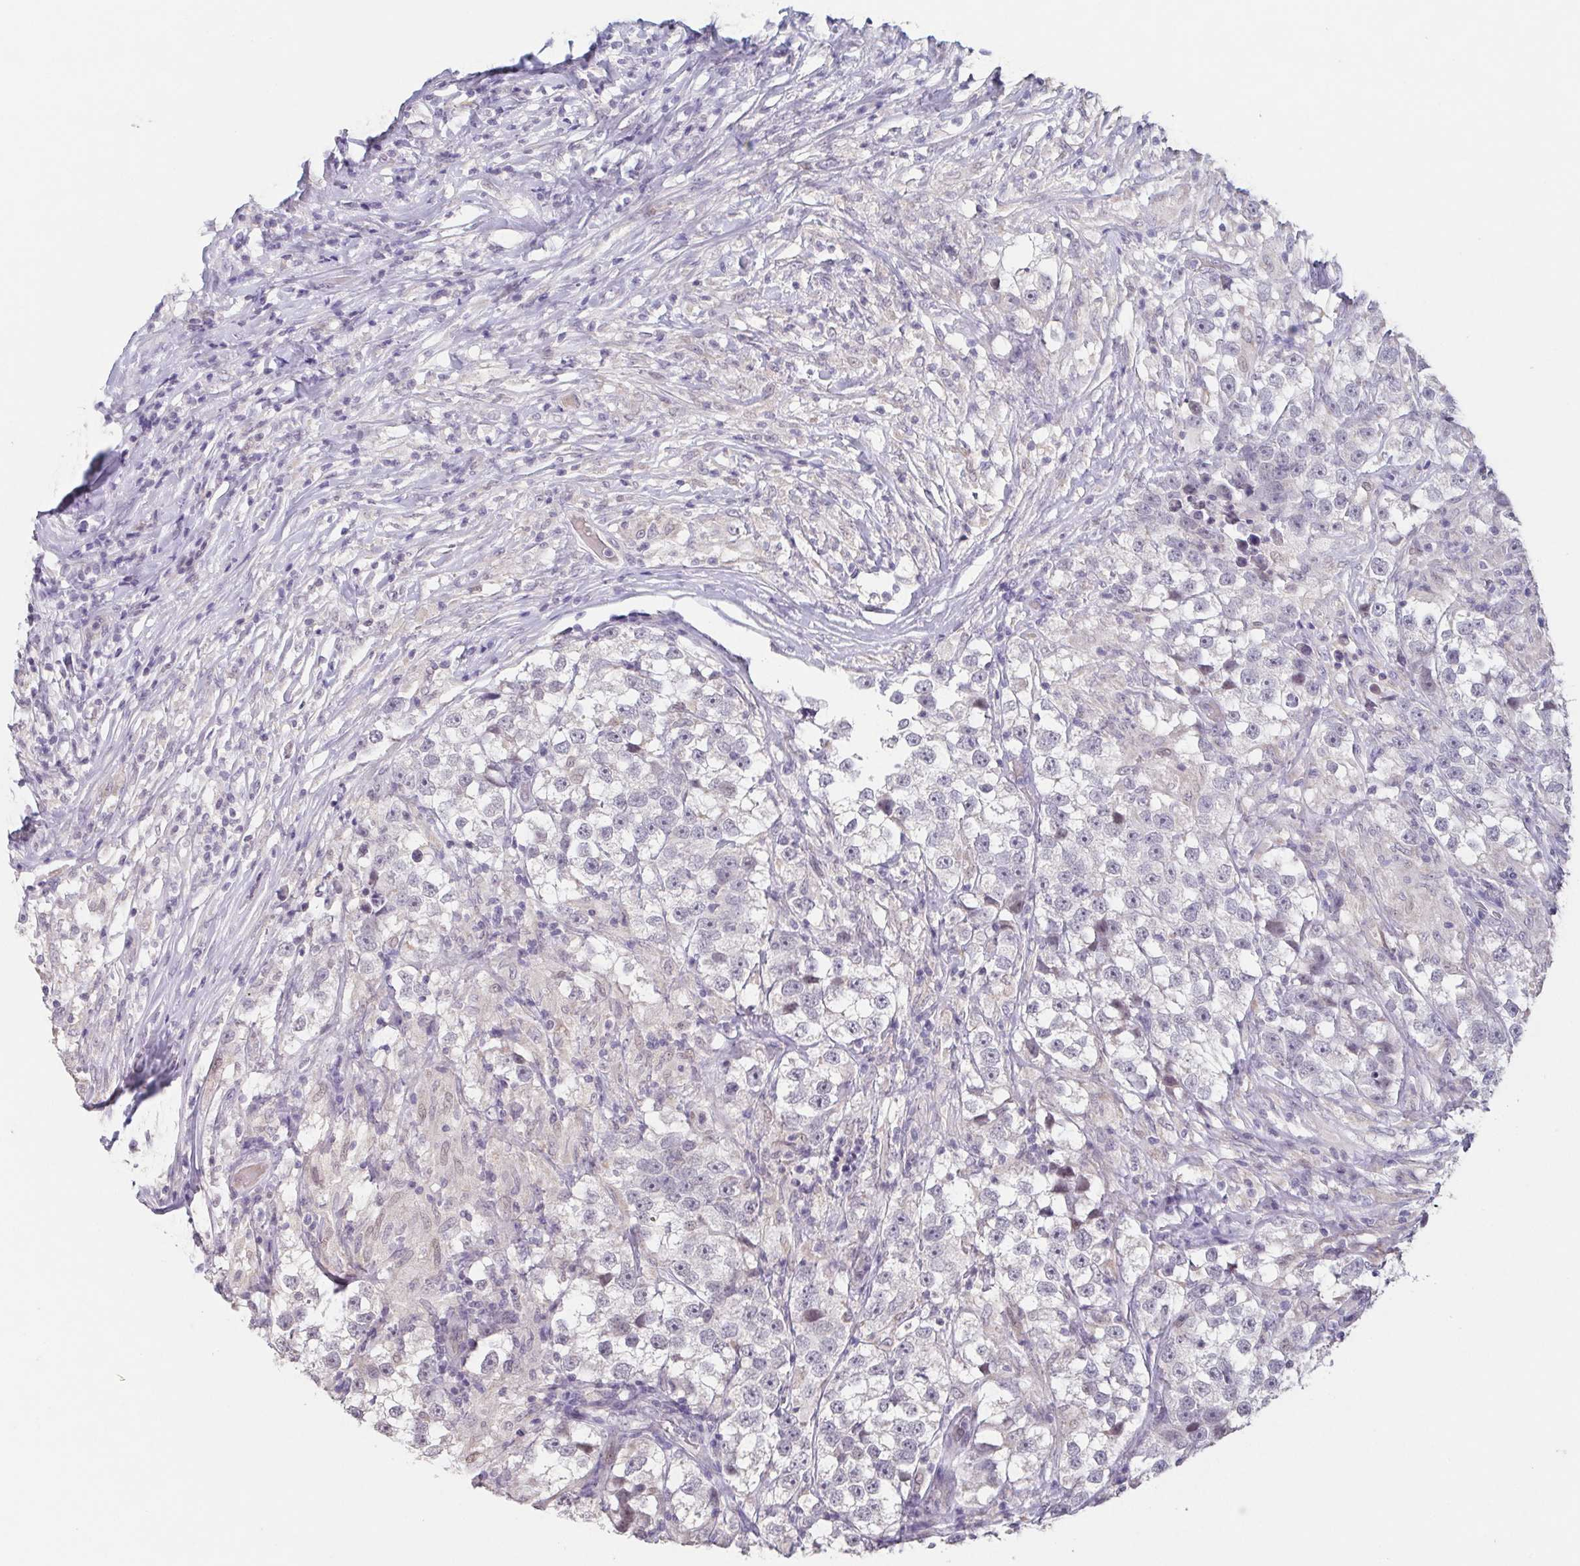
{"staining": {"intensity": "negative", "quantity": "none", "location": "none"}, "tissue": "testis cancer", "cell_type": "Tumor cells", "image_type": "cancer", "snomed": [{"axis": "morphology", "description": "Seminoma, NOS"}, {"axis": "topography", "description": "Testis"}], "caption": "There is no significant expression in tumor cells of testis cancer (seminoma).", "gene": "GHRL", "patient": {"sex": "male", "age": 46}}